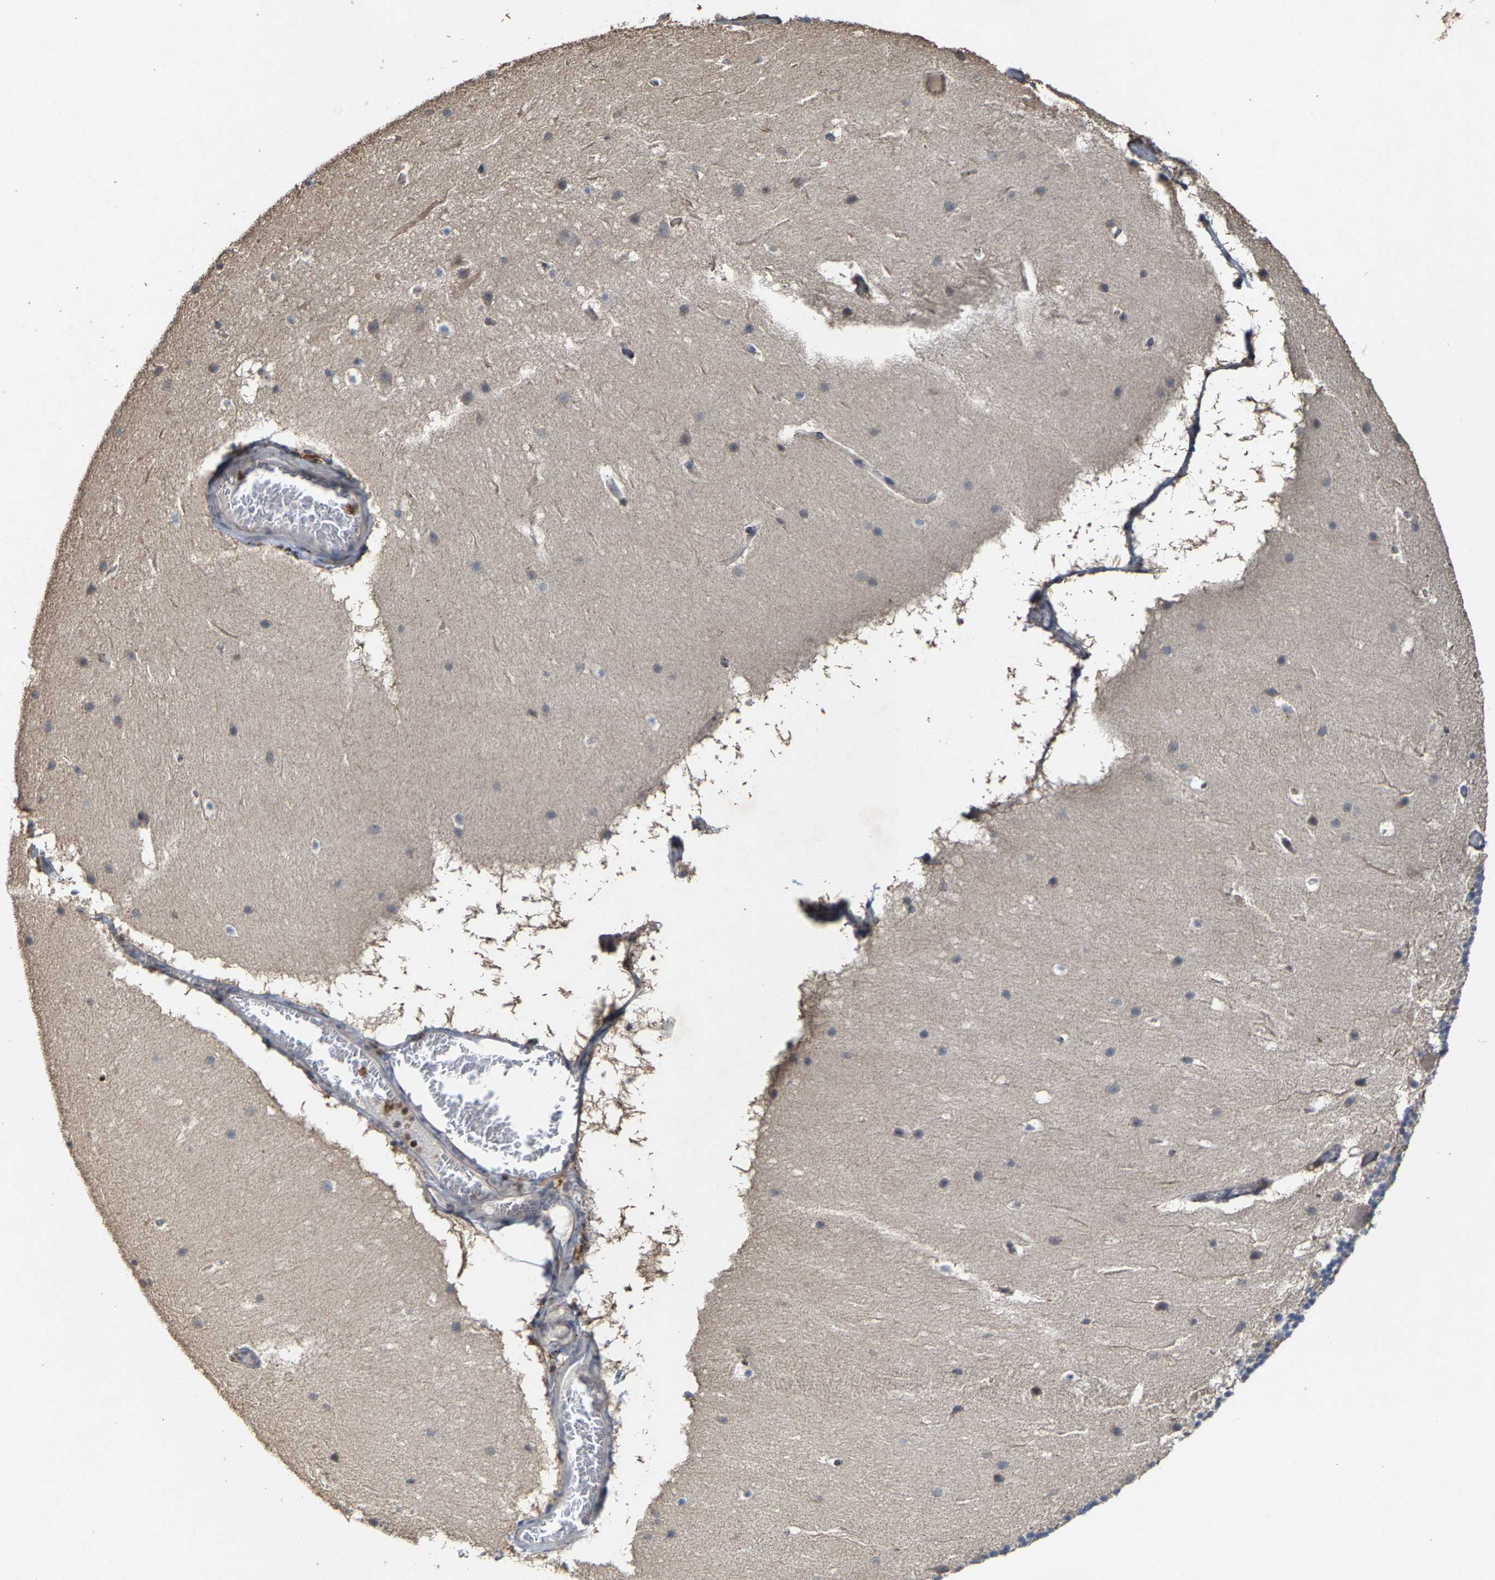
{"staining": {"intensity": "negative", "quantity": "none", "location": "none"}, "tissue": "cerebellum", "cell_type": "Cells in granular layer", "image_type": "normal", "snomed": [{"axis": "morphology", "description": "Normal tissue, NOS"}, {"axis": "topography", "description": "Cerebellum"}], "caption": "Image shows no protein expression in cells in granular layer of normal cerebellum. (DAB (3,3'-diaminobenzidine) immunohistochemistry (IHC), high magnification).", "gene": "FGD3", "patient": {"sex": "male", "age": 45}}